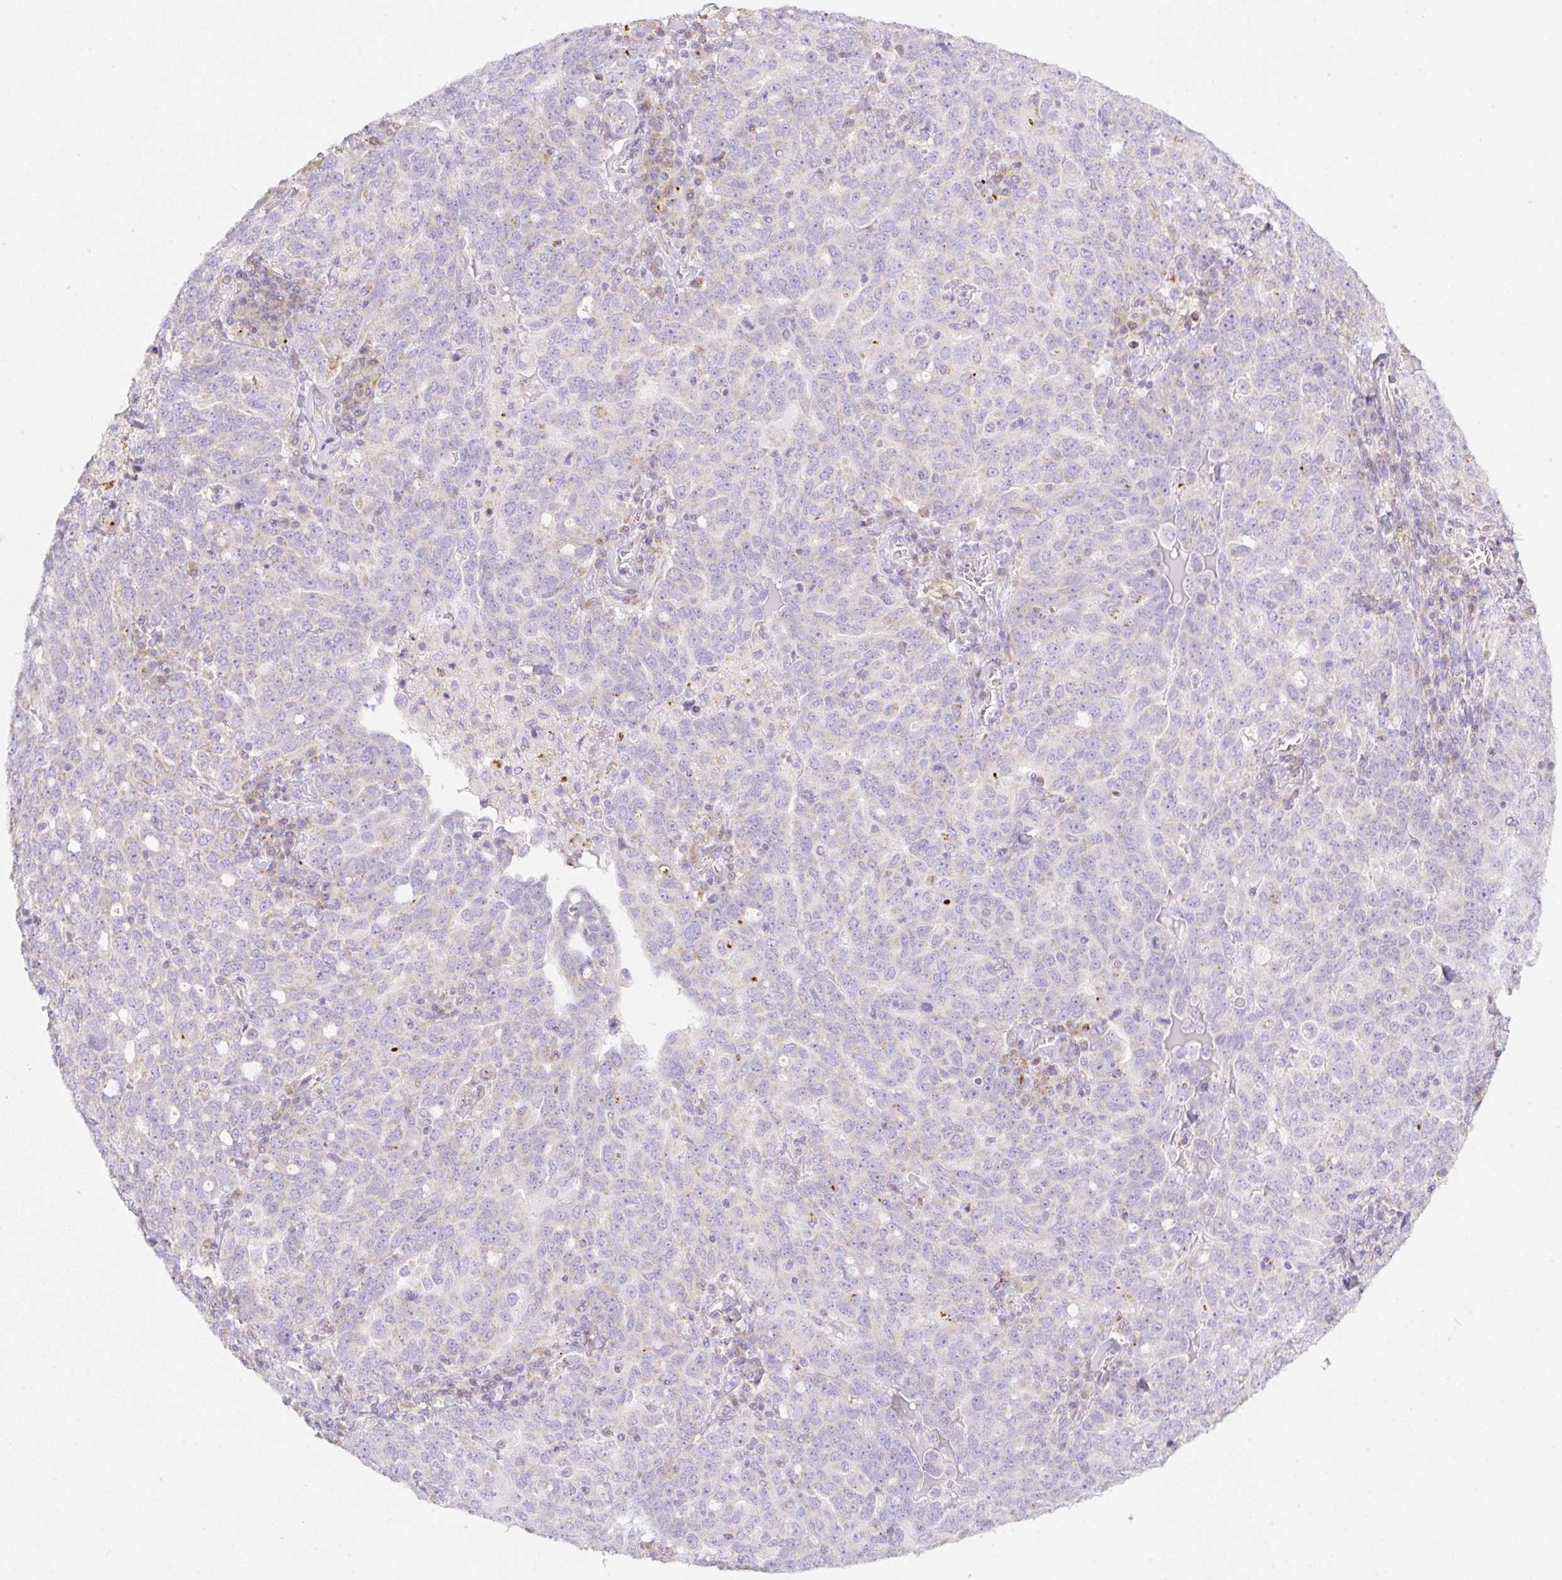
{"staining": {"intensity": "negative", "quantity": "none", "location": "none"}, "tissue": "ovarian cancer", "cell_type": "Tumor cells", "image_type": "cancer", "snomed": [{"axis": "morphology", "description": "Carcinoma, endometroid"}, {"axis": "topography", "description": "Ovary"}], "caption": "Tumor cells are negative for brown protein staining in ovarian endometroid carcinoma.", "gene": "CLEC3A", "patient": {"sex": "female", "age": 62}}